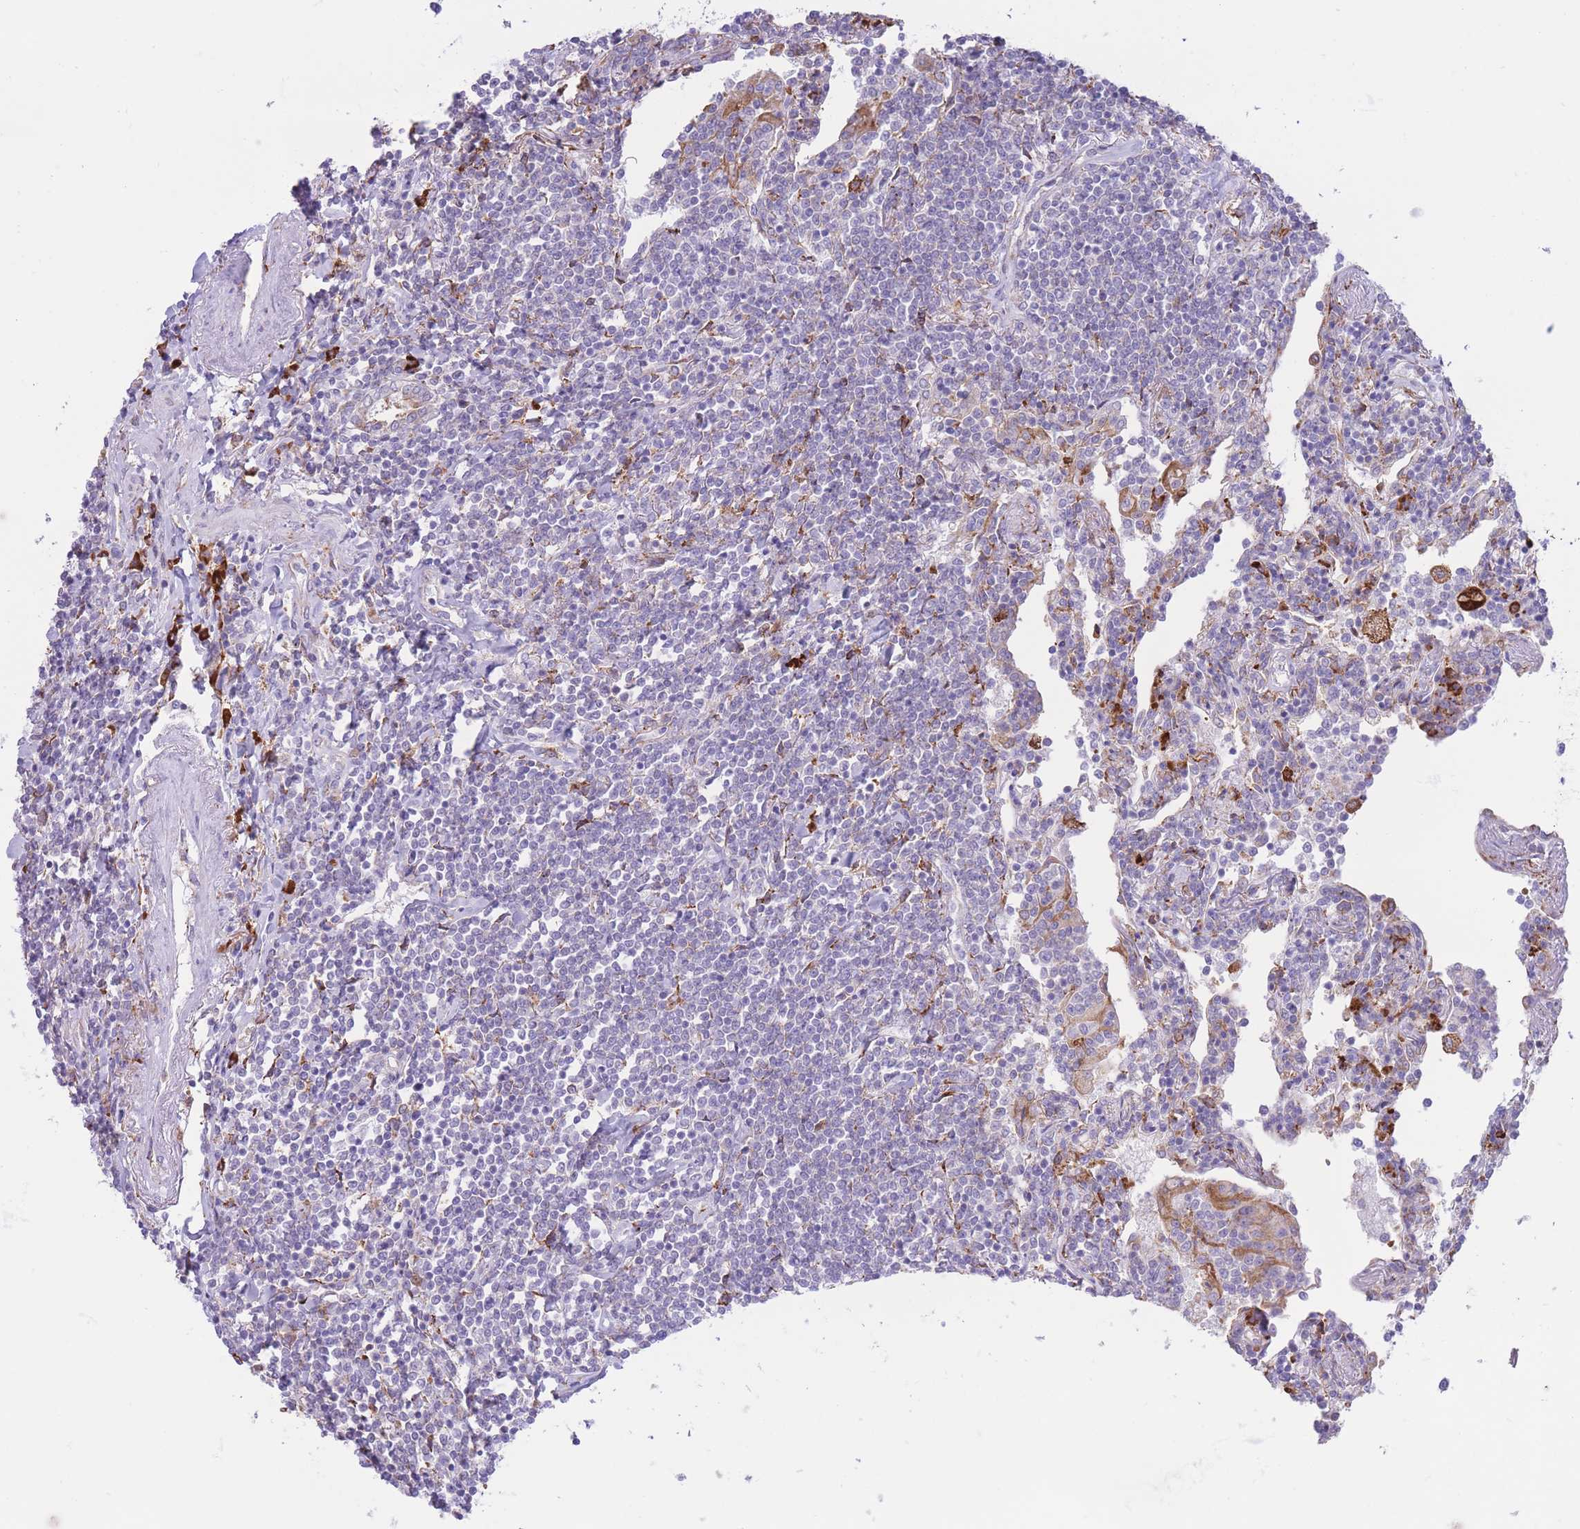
{"staining": {"intensity": "negative", "quantity": "none", "location": "none"}, "tissue": "lymphoma", "cell_type": "Tumor cells", "image_type": "cancer", "snomed": [{"axis": "morphology", "description": "Malignant lymphoma, non-Hodgkin's type, Low grade"}, {"axis": "topography", "description": "Lung"}], "caption": "DAB (3,3'-diaminobenzidine) immunohistochemical staining of human lymphoma exhibits no significant staining in tumor cells. (DAB immunohistochemistry visualized using brightfield microscopy, high magnification).", "gene": "MYDGF", "patient": {"sex": "female", "age": 71}}